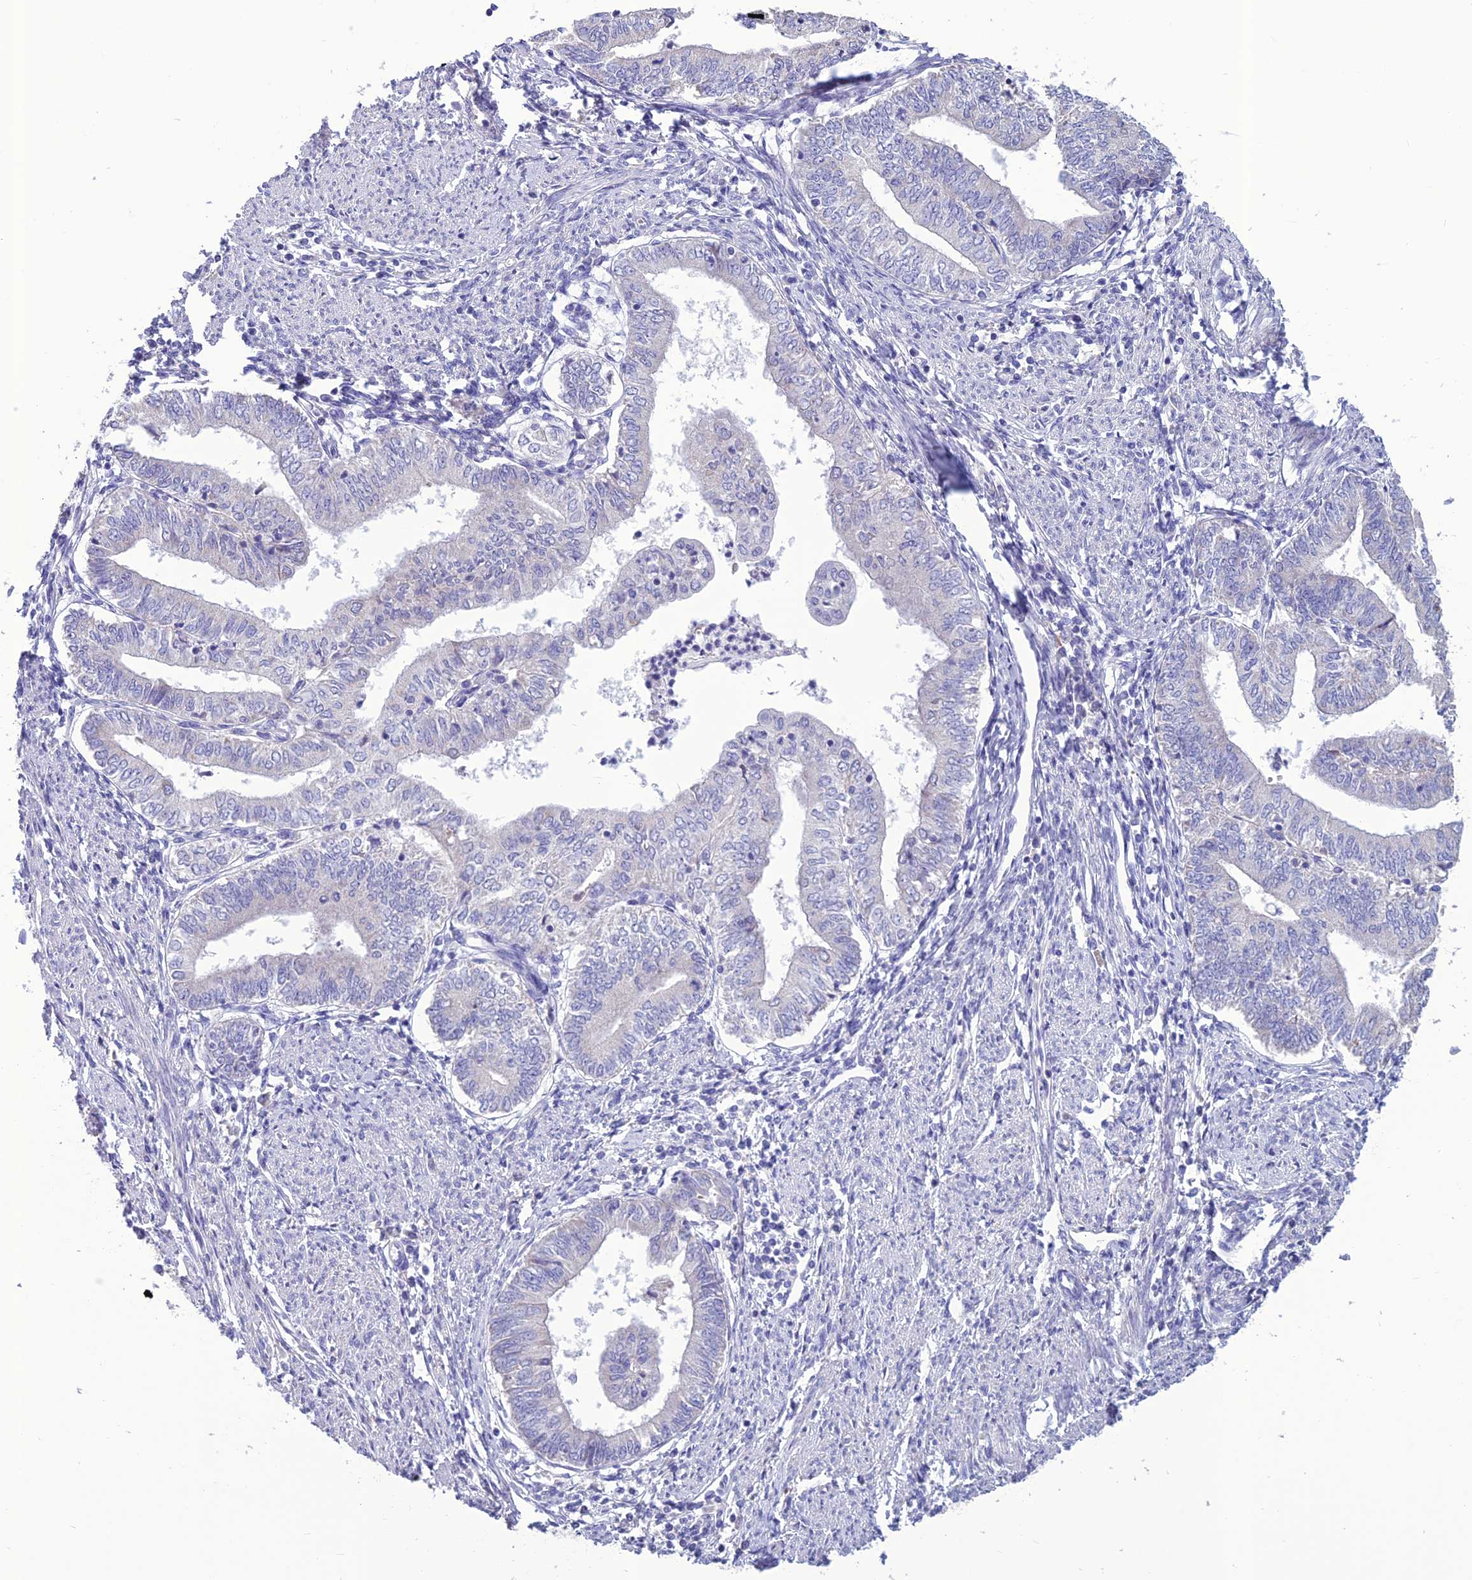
{"staining": {"intensity": "negative", "quantity": "none", "location": "none"}, "tissue": "endometrial cancer", "cell_type": "Tumor cells", "image_type": "cancer", "snomed": [{"axis": "morphology", "description": "Adenocarcinoma, NOS"}, {"axis": "topography", "description": "Endometrium"}], "caption": "Tumor cells are negative for protein expression in human endometrial cancer (adenocarcinoma).", "gene": "BHMT2", "patient": {"sex": "female", "age": 66}}